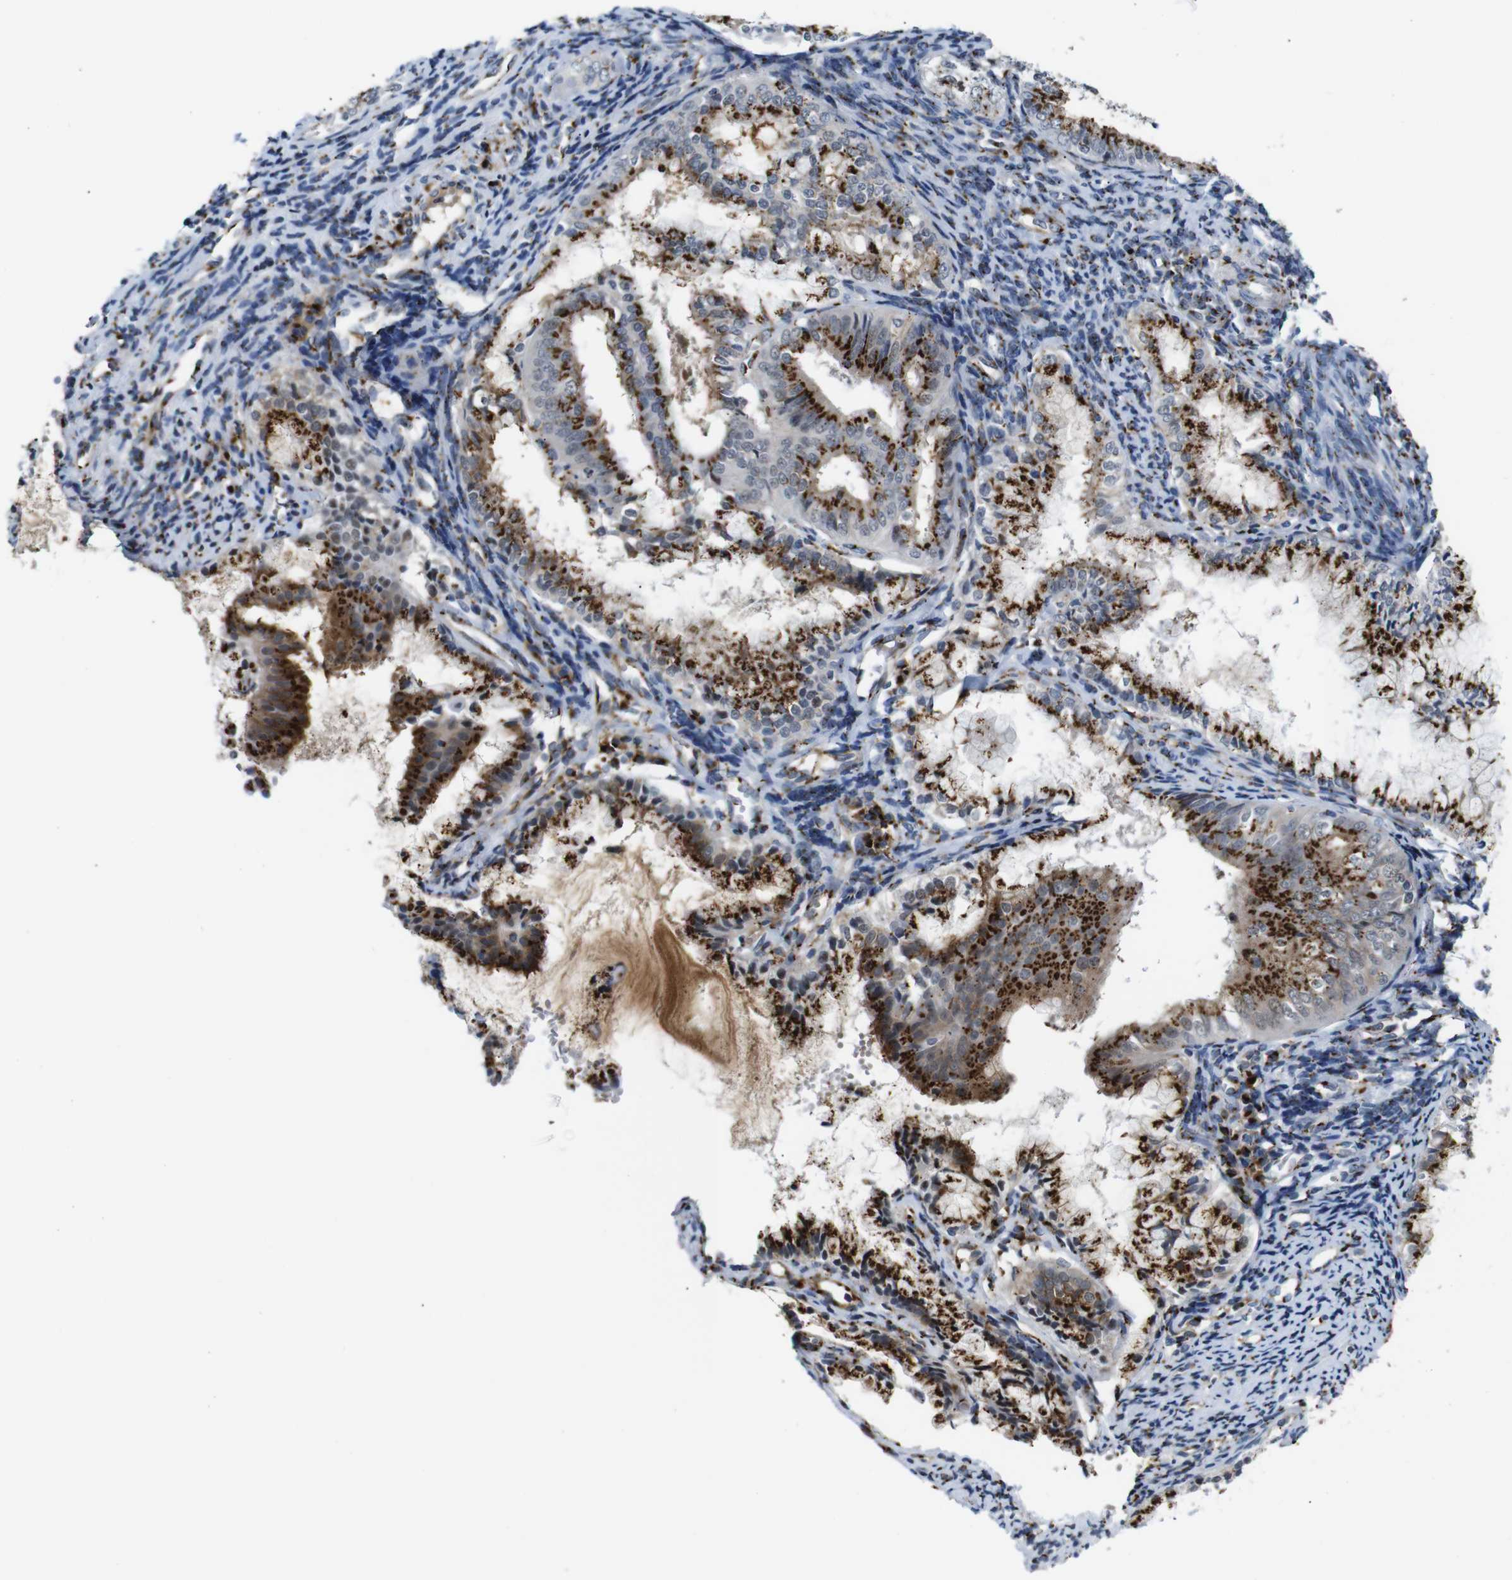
{"staining": {"intensity": "strong", "quantity": ">75%", "location": "cytoplasmic/membranous"}, "tissue": "endometrial cancer", "cell_type": "Tumor cells", "image_type": "cancer", "snomed": [{"axis": "morphology", "description": "Adenocarcinoma, NOS"}, {"axis": "topography", "description": "Endometrium"}], "caption": "Human adenocarcinoma (endometrial) stained with a brown dye displays strong cytoplasmic/membranous positive positivity in about >75% of tumor cells.", "gene": "TGOLN2", "patient": {"sex": "female", "age": 63}}